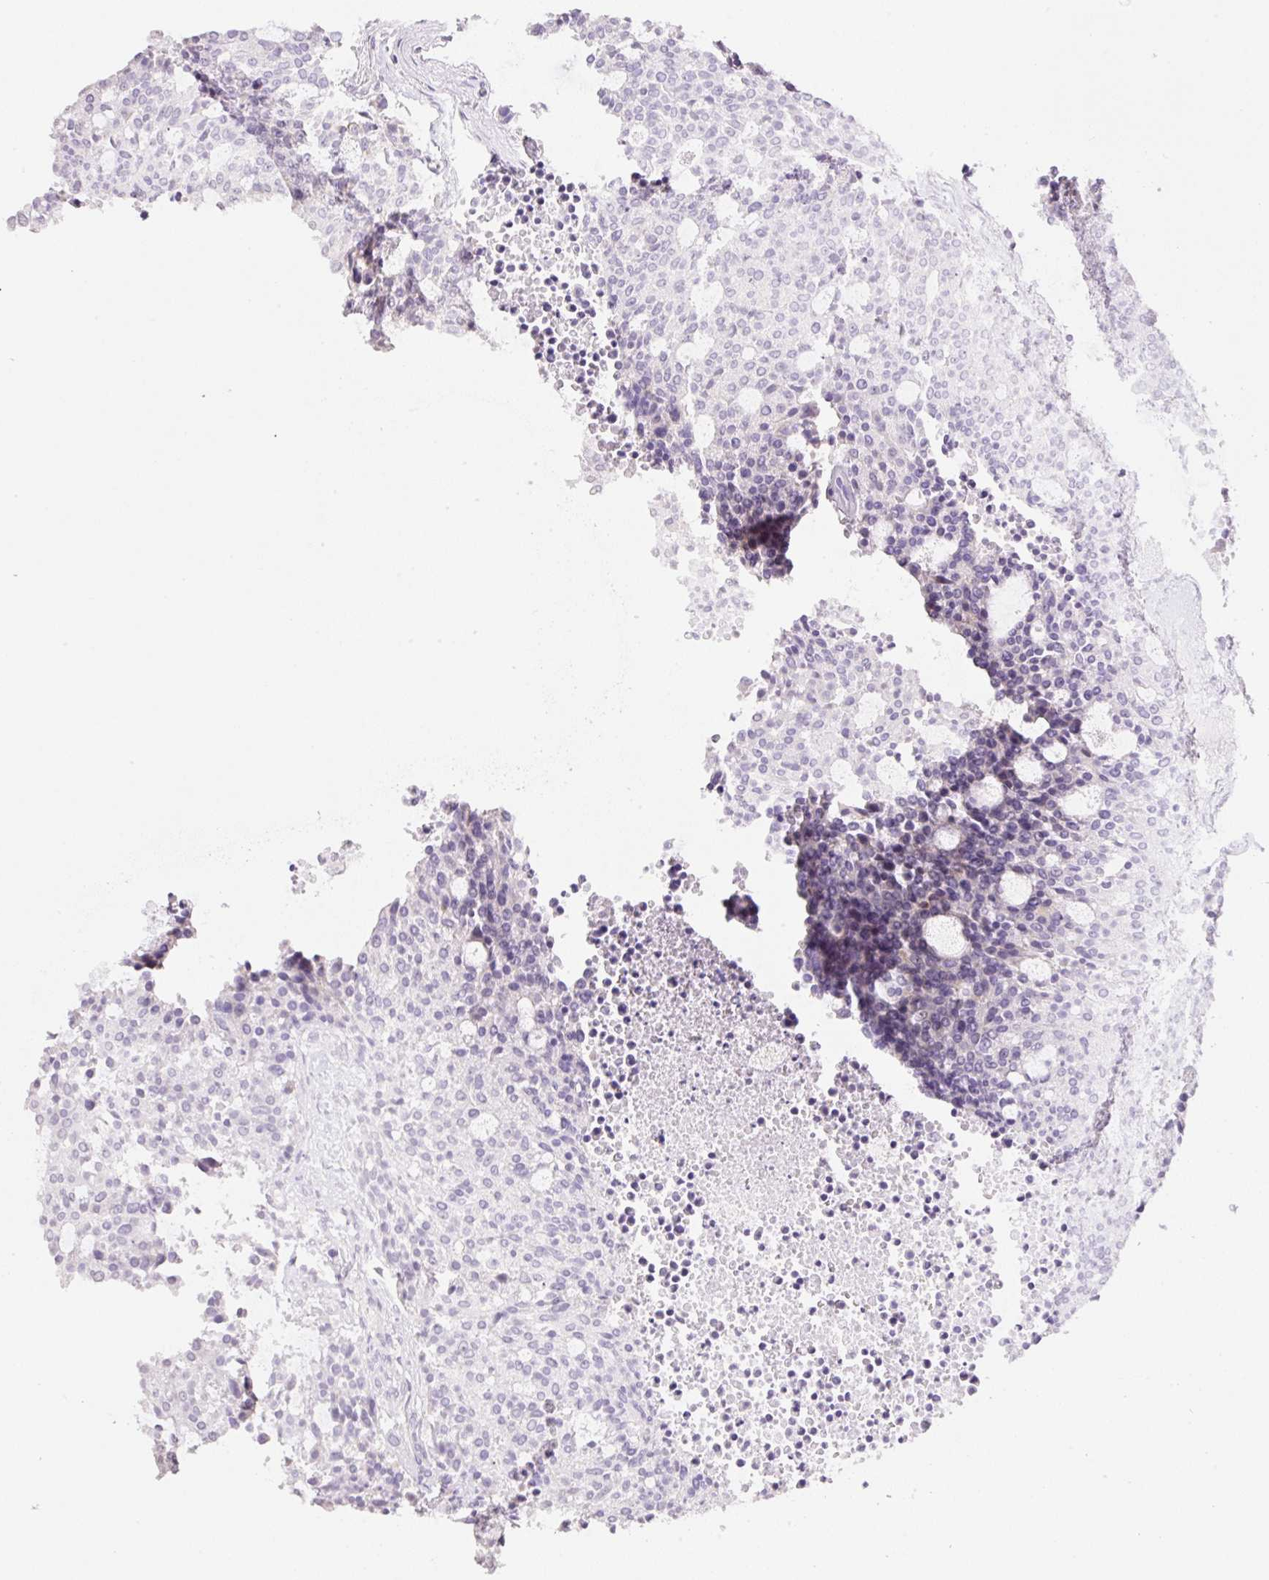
{"staining": {"intensity": "negative", "quantity": "none", "location": "none"}, "tissue": "carcinoid", "cell_type": "Tumor cells", "image_type": "cancer", "snomed": [{"axis": "morphology", "description": "Carcinoid, malignant, NOS"}, {"axis": "topography", "description": "Pancreas"}], "caption": "Carcinoid (malignant) was stained to show a protein in brown. There is no significant positivity in tumor cells.", "gene": "HCRTR2", "patient": {"sex": "female", "age": 54}}